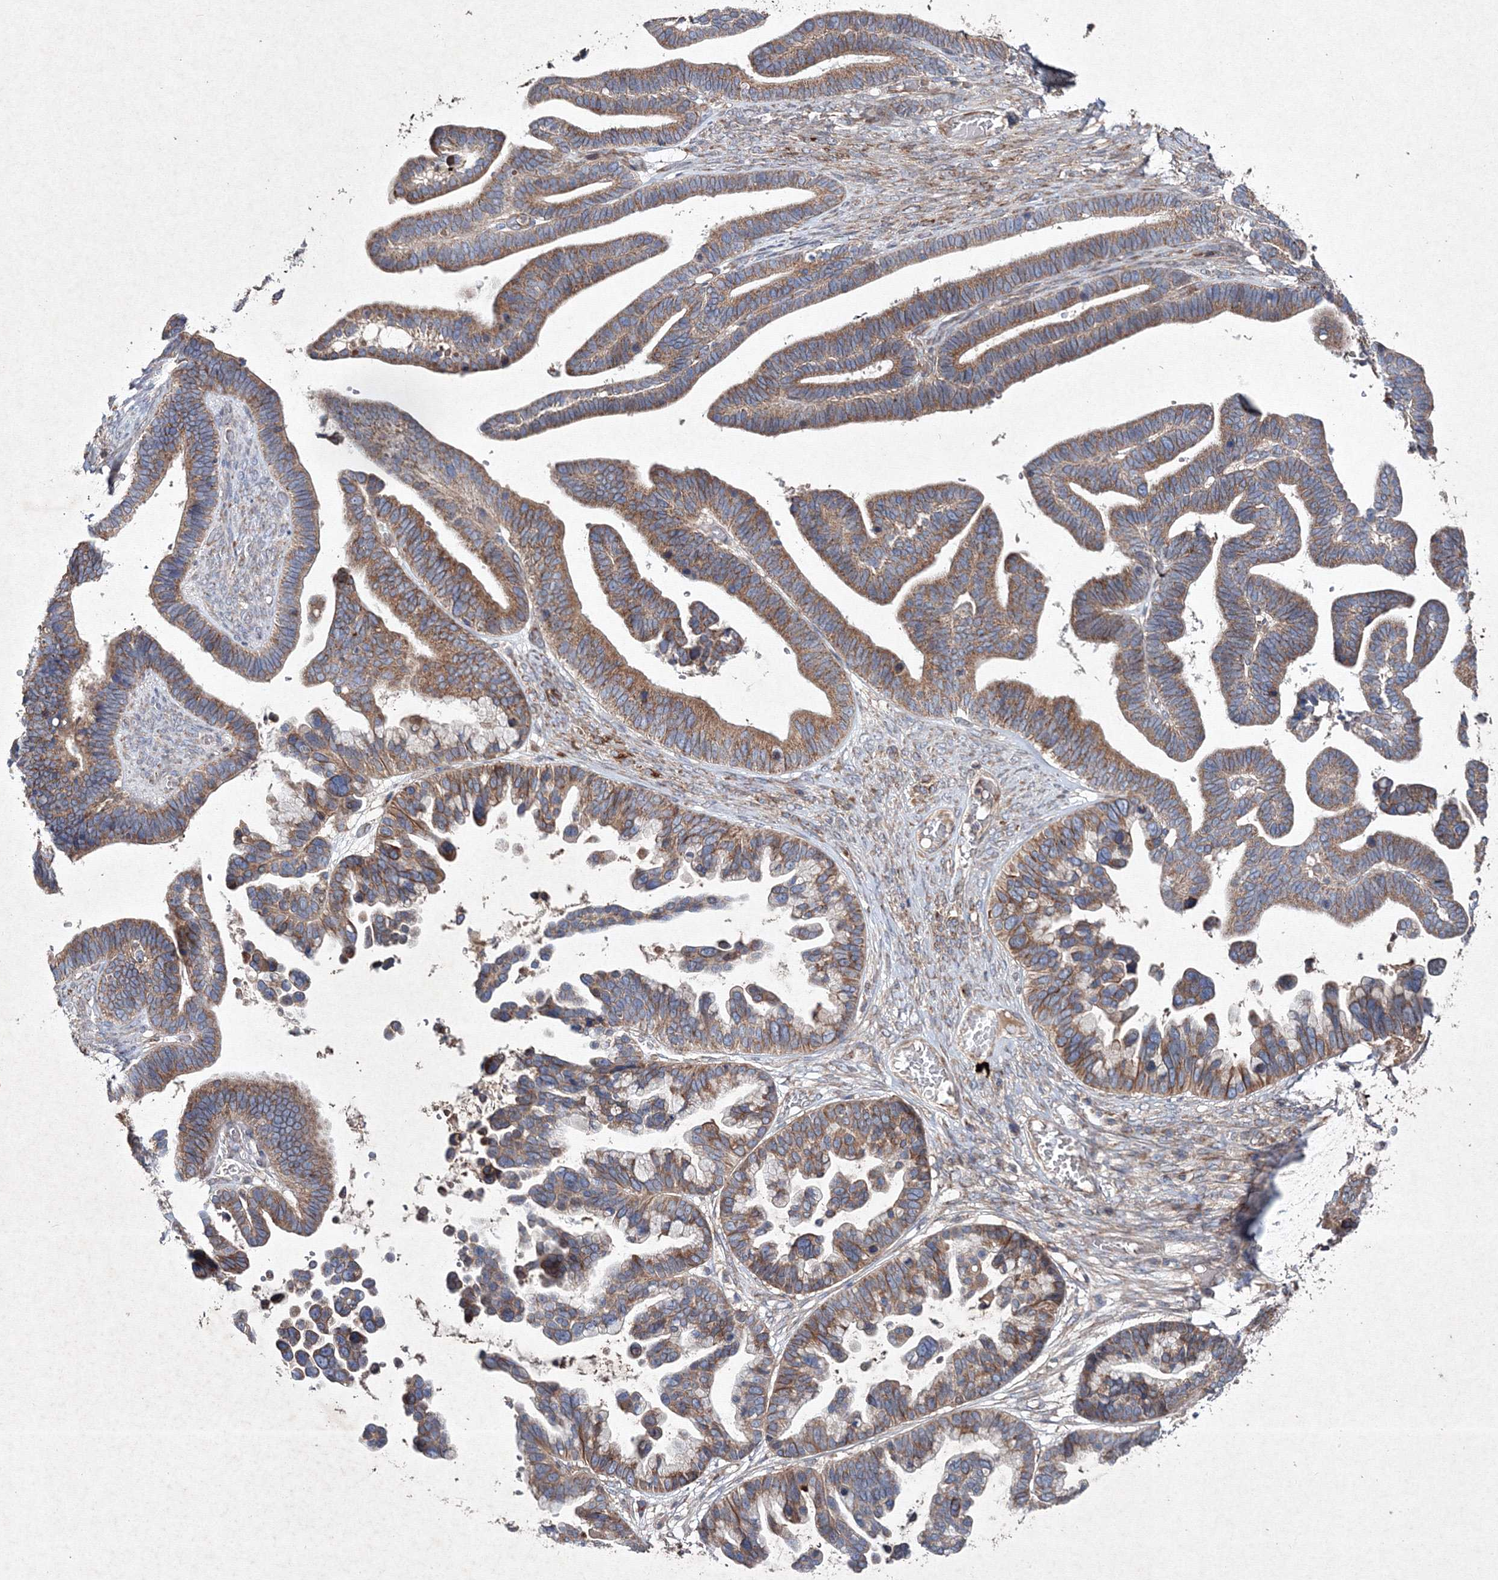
{"staining": {"intensity": "moderate", "quantity": ">75%", "location": "cytoplasmic/membranous"}, "tissue": "ovarian cancer", "cell_type": "Tumor cells", "image_type": "cancer", "snomed": [{"axis": "morphology", "description": "Cystadenocarcinoma, serous, NOS"}, {"axis": "topography", "description": "Ovary"}], "caption": "Protein staining exhibits moderate cytoplasmic/membranous positivity in about >75% of tumor cells in ovarian serous cystadenocarcinoma.", "gene": "GFM1", "patient": {"sex": "female", "age": 56}}